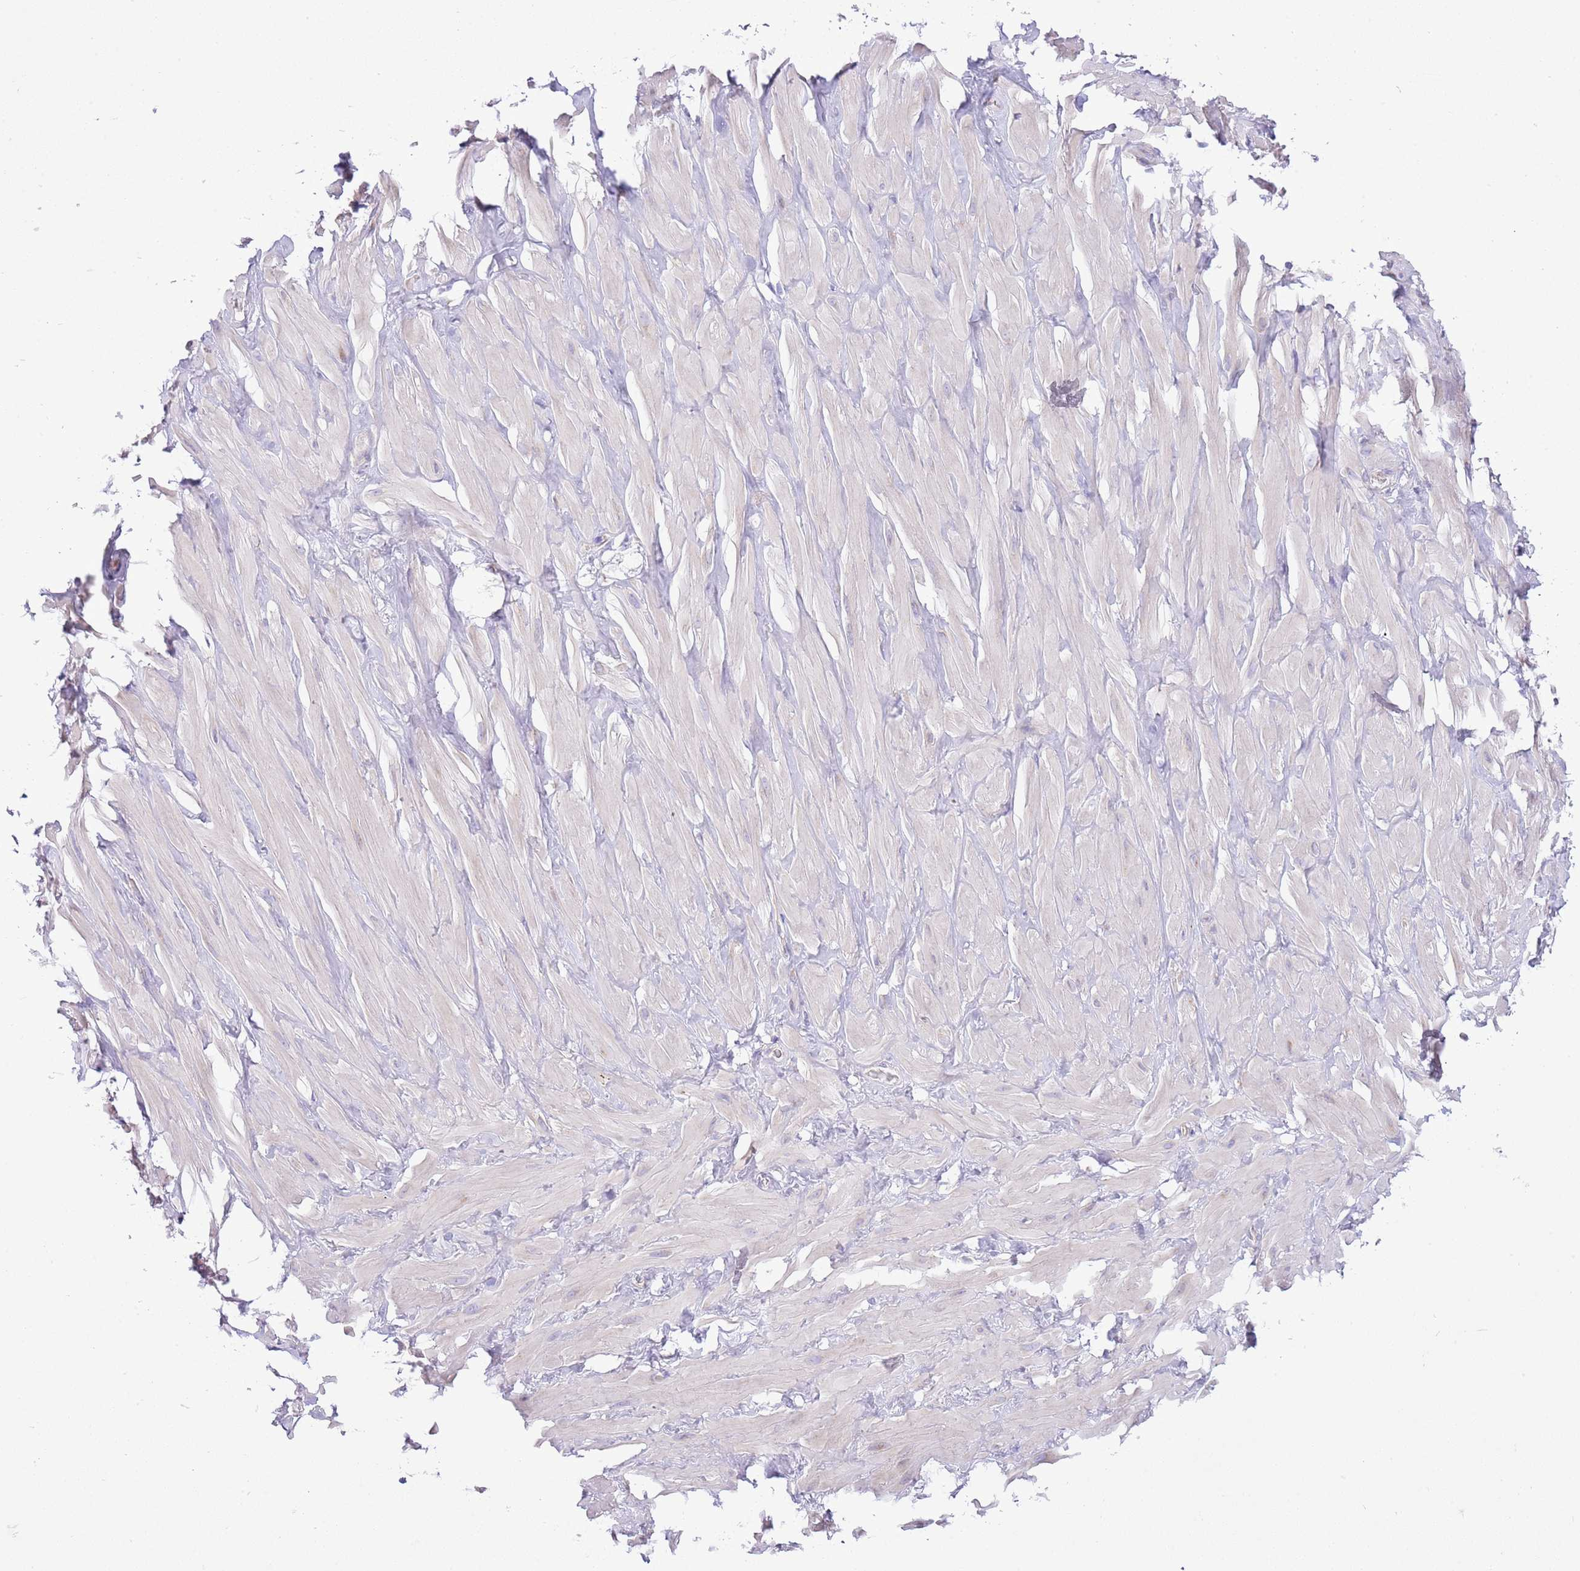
{"staining": {"intensity": "negative", "quantity": "none", "location": "none"}, "tissue": "adipose tissue", "cell_type": "Adipocytes", "image_type": "normal", "snomed": [{"axis": "morphology", "description": "Normal tissue, NOS"}, {"axis": "topography", "description": "Soft tissue"}, {"axis": "topography", "description": "Adipose tissue"}, {"axis": "topography", "description": "Vascular tissue"}, {"axis": "topography", "description": "Peripheral nerve tissue"}], "caption": "A histopathology image of human adipose tissue is negative for staining in adipocytes. (DAB (3,3'-diaminobenzidine) immunohistochemistry, high magnification).", "gene": "OAZ2", "patient": {"sex": "male", "age": 46}}